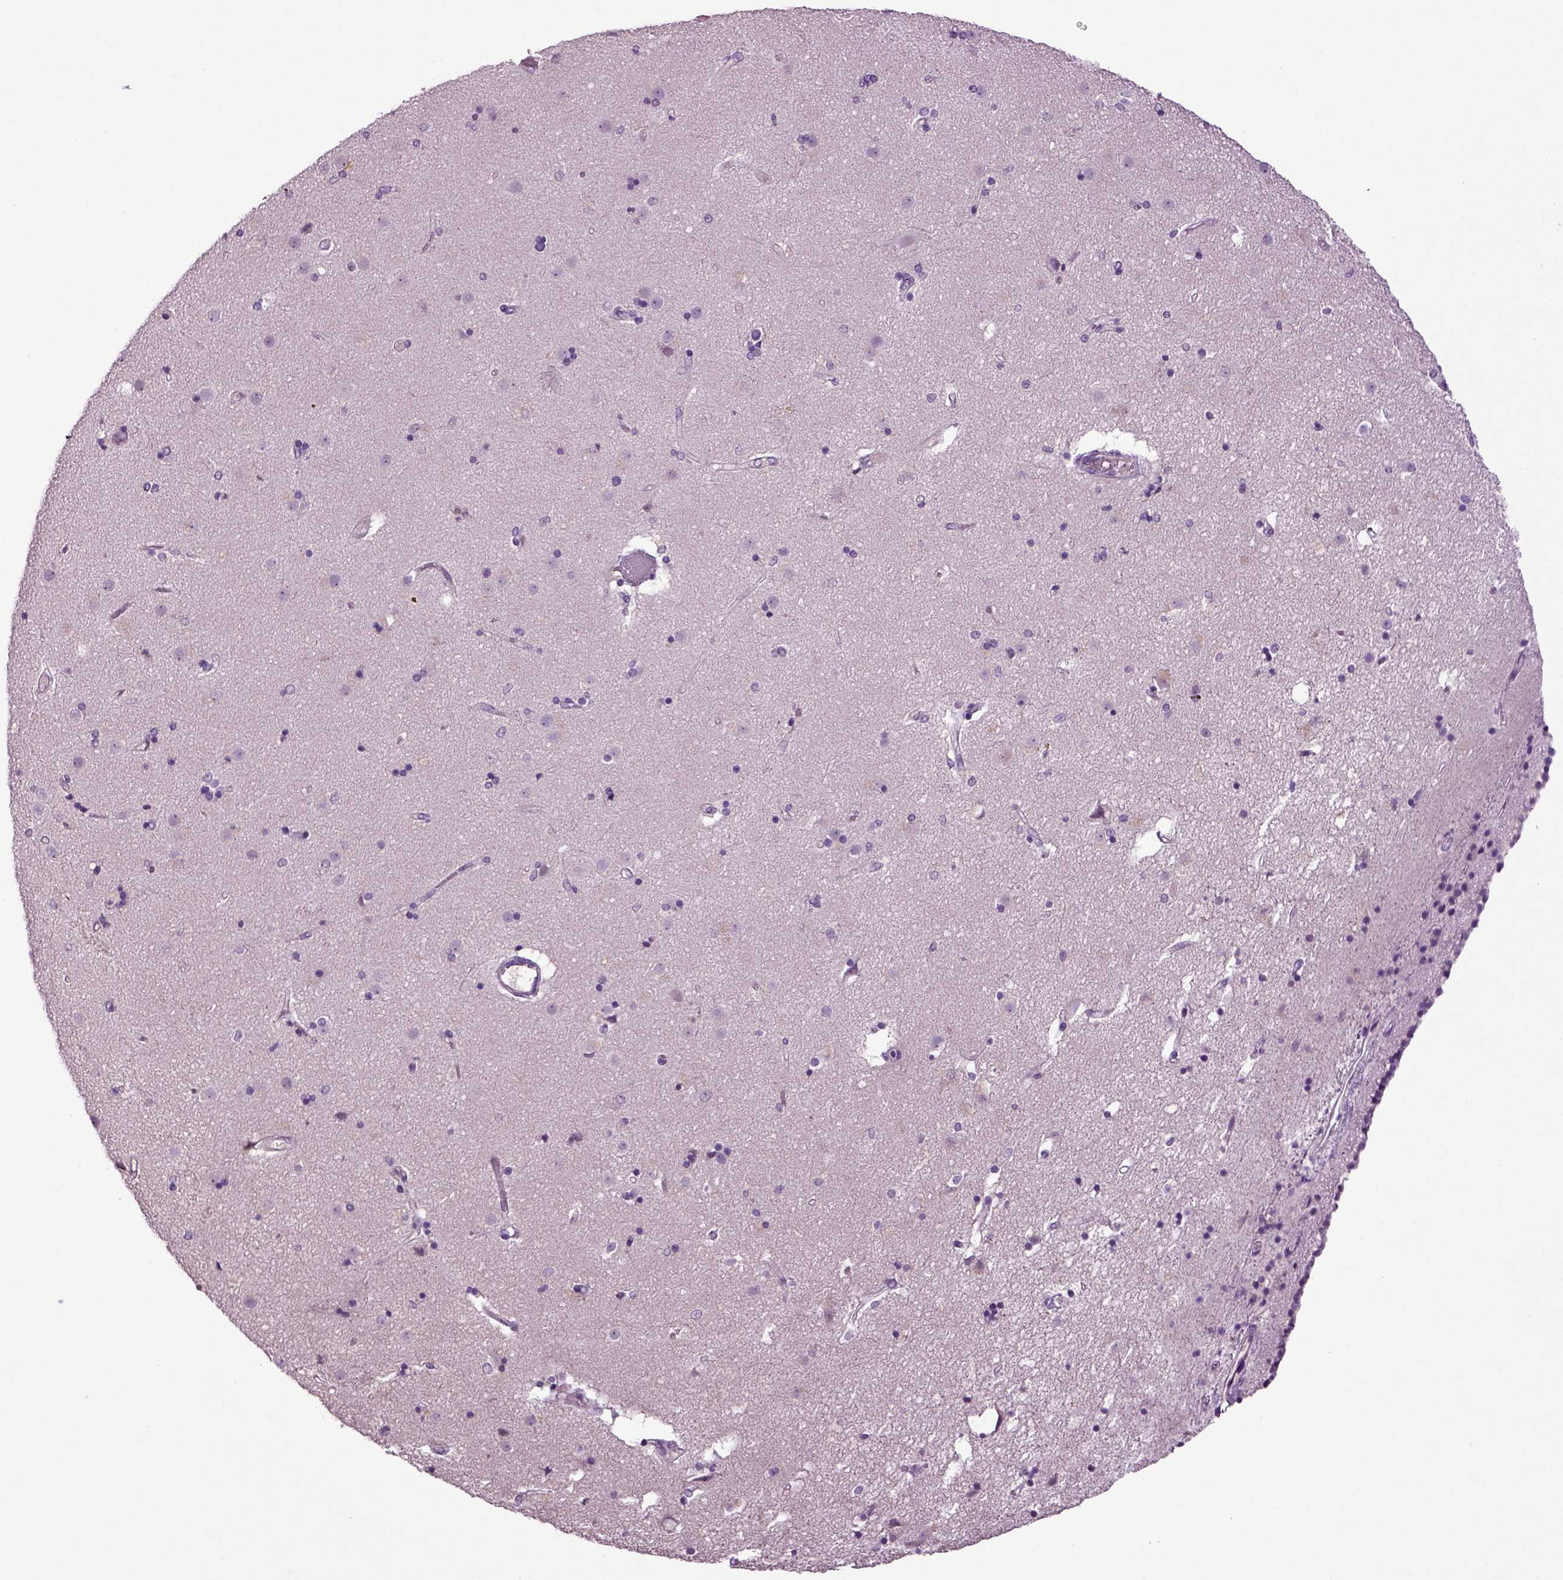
{"staining": {"intensity": "negative", "quantity": "none", "location": "none"}, "tissue": "caudate", "cell_type": "Glial cells", "image_type": "normal", "snomed": [{"axis": "morphology", "description": "Normal tissue, NOS"}, {"axis": "topography", "description": "Lateral ventricle wall"}], "caption": "A high-resolution photomicrograph shows immunohistochemistry staining of normal caudate, which displays no significant expression in glial cells. (IHC, brightfield microscopy, high magnification).", "gene": "FGF11", "patient": {"sex": "female", "age": 71}}